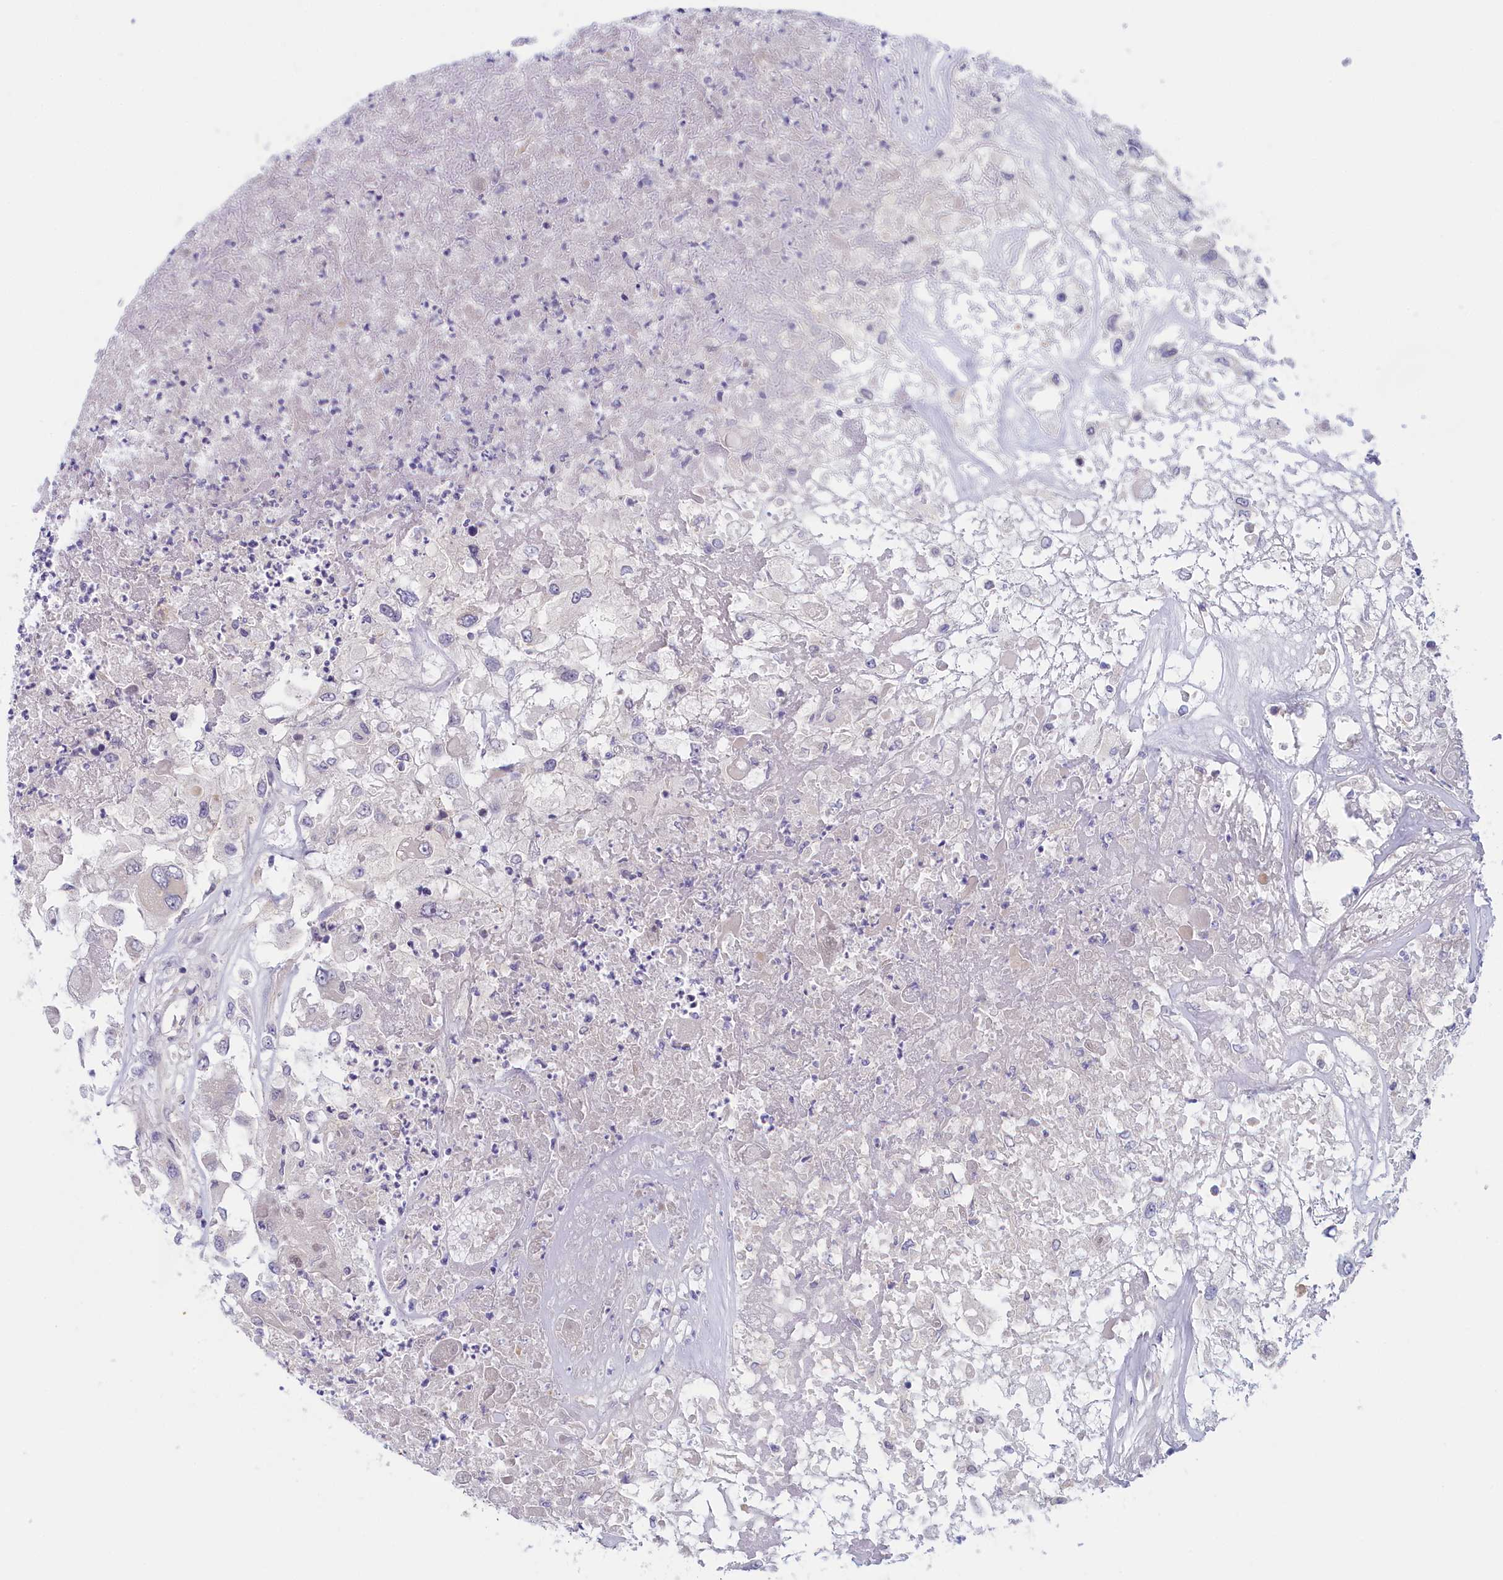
{"staining": {"intensity": "negative", "quantity": "none", "location": "none"}, "tissue": "renal cancer", "cell_type": "Tumor cells", "image_type": "cancer", "snomed": [{"axis": "morphology", "description": "Adenocarcinoma, NOS"}, {"axis": "topography", "description": "Kidney"}], "caption": "Immunohistochemistry photomicrograph of neoplastic tissue: adenocarcinoma (renal) stained with DAB (3,3'-diaminobenzidine) demonstrates no significant protein expression in tumor cells. The staining is performed using DAB (3,3'-diaminobenzidine) brown chromogen with nuclei counter-stained in using hematoxylin.", "gene": "IGFALS", "patient": {"sex": "female", "age": 52}}